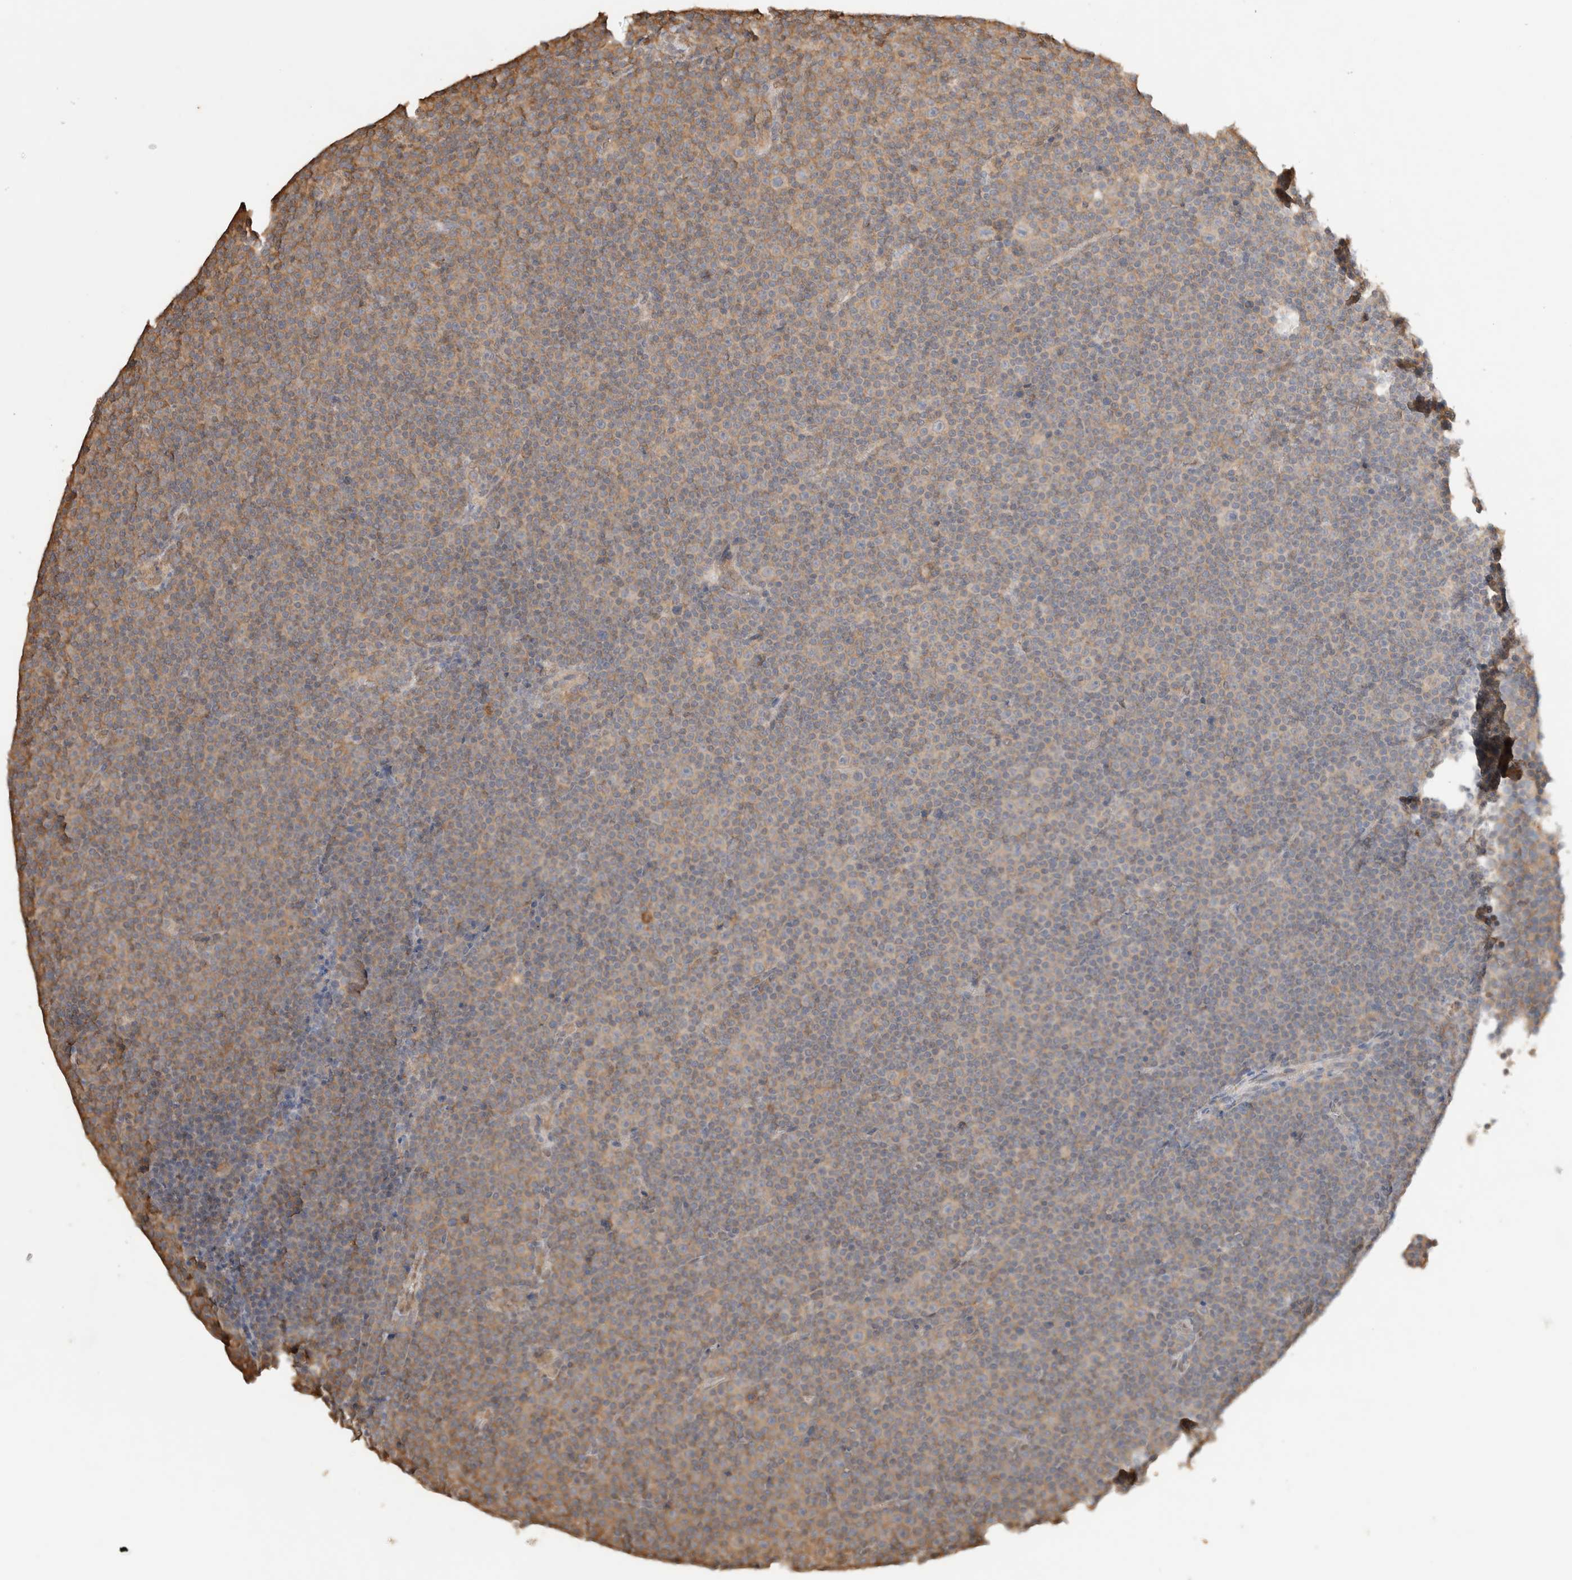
{"staining": {"intensity": "moderate", "quantity": "<25%", "location": "cytoplasmic/membranous"}, "tissue": "lymphoma", "cell_type": "Tumor cells", "image_type": "cancer", "snomed": [{"axis": "morphology", "description": "Malignant lymphoma, non-Hodgkin's type, Low grade"}, {"axis": "topography", "description": "Lymph node"}], "caption": "This photomicrograph reveals immunohistochemistry (IHC) staining of lymphoma, with low moderate cytoplasmic/membranous staining in approximately <25% of tumor cells.", "gene": "YWHAH", "patient": {"sex": "female", "age": 67}}